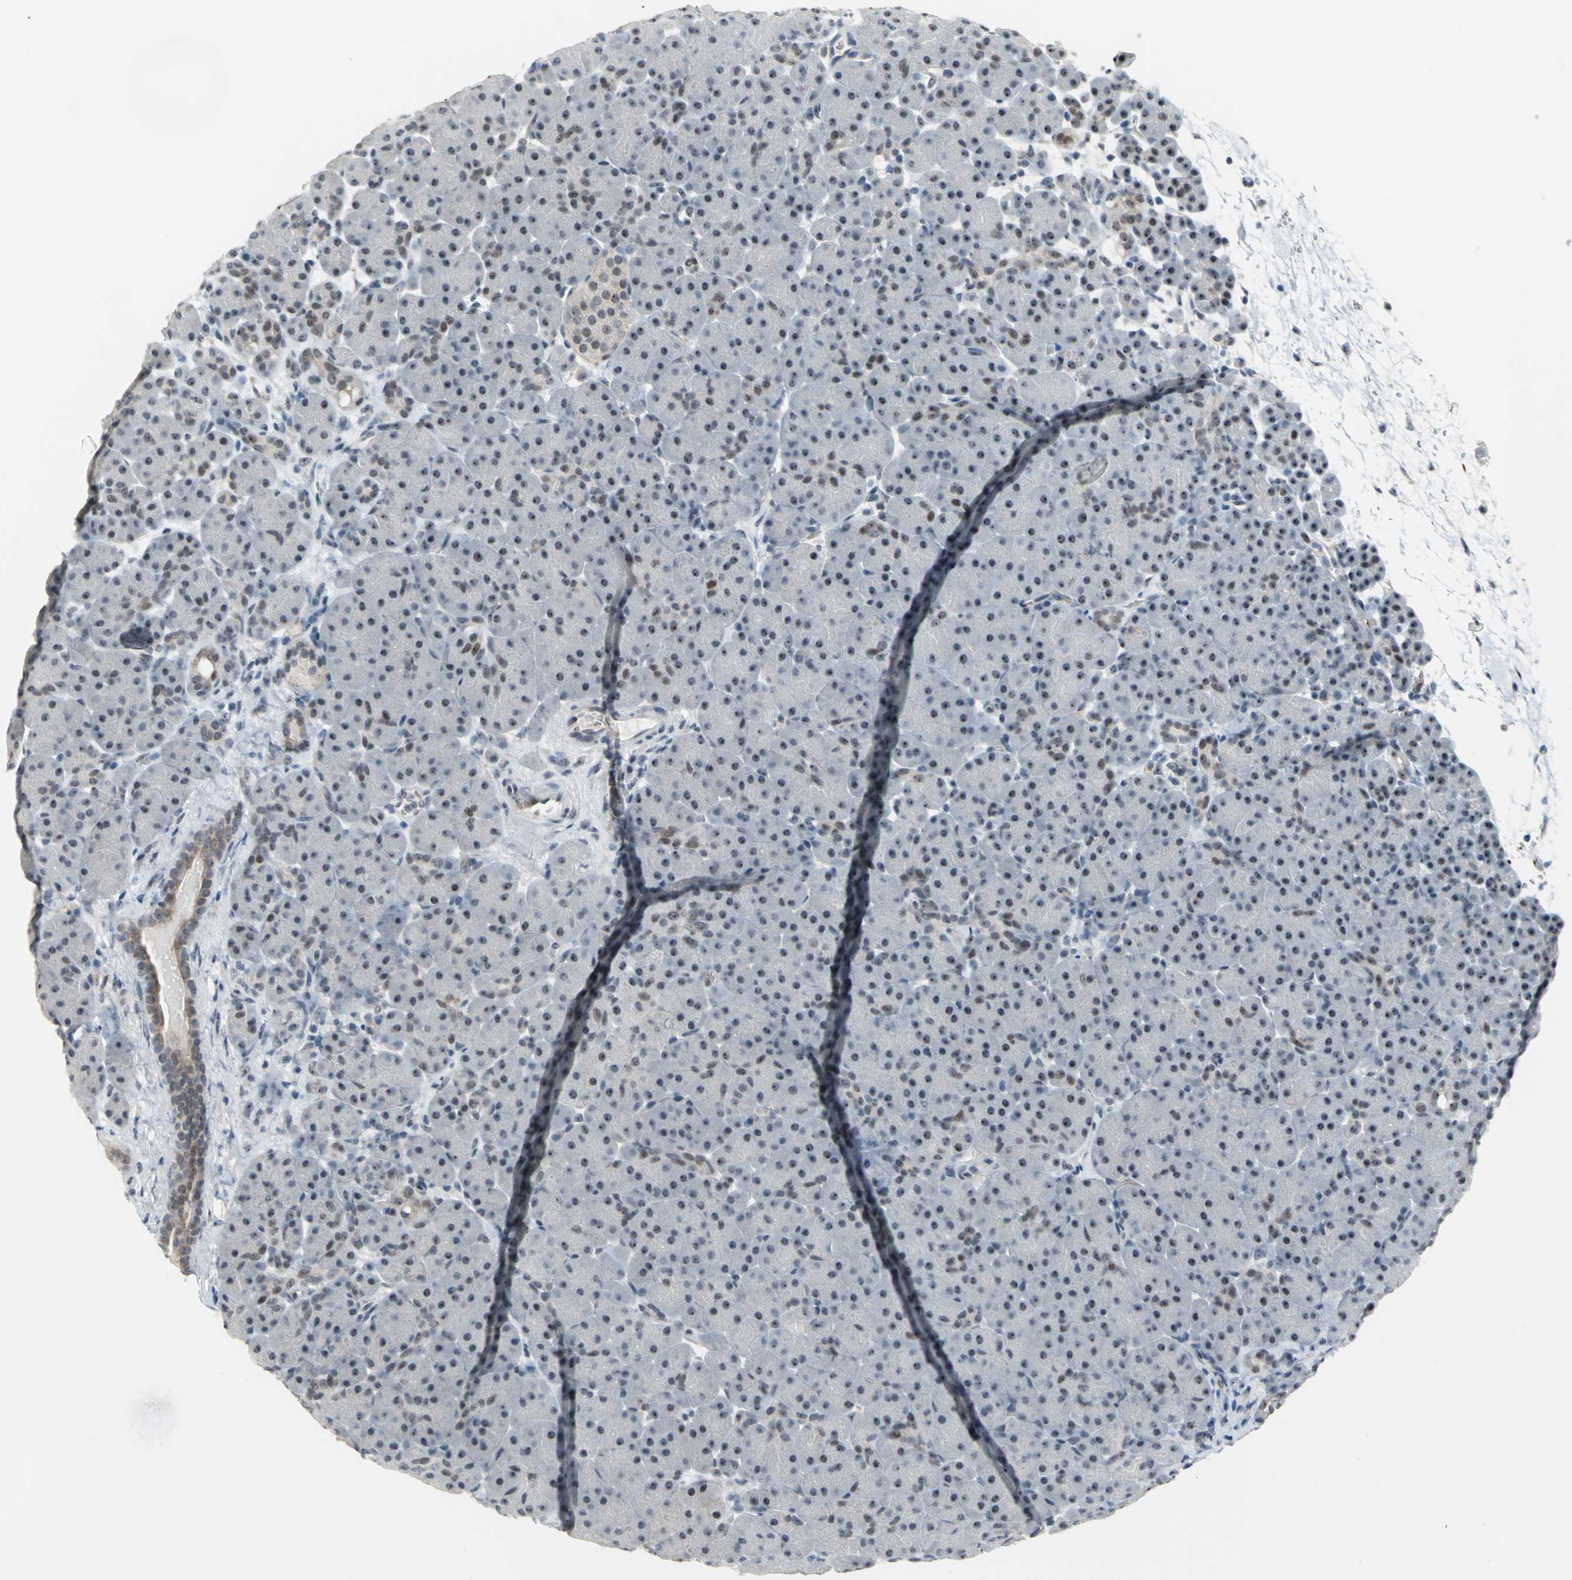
{"staining": {"intensity": "weak", "quantity": "<25%", "location": "nuclear"}, "tissue": "pancreas", "cell_type": "Exocrine glandular cells", "image_type": "normal", "snomed": [{"axis": "morphology", "description": "Normal tissue, NOS"}, {"axis": "topography", "description": "Pancreas"}], "caption": "Image shows no protein expression in exocrine glandular cells of normal pancreas. Brightfield microscopy of immunohistochemistry (IHC) stained with DAB (brown) and hematoxylin (blue), captured at high magnification.", "gene": "GLI3", "patient": {"sex": "male", "age": 66}}